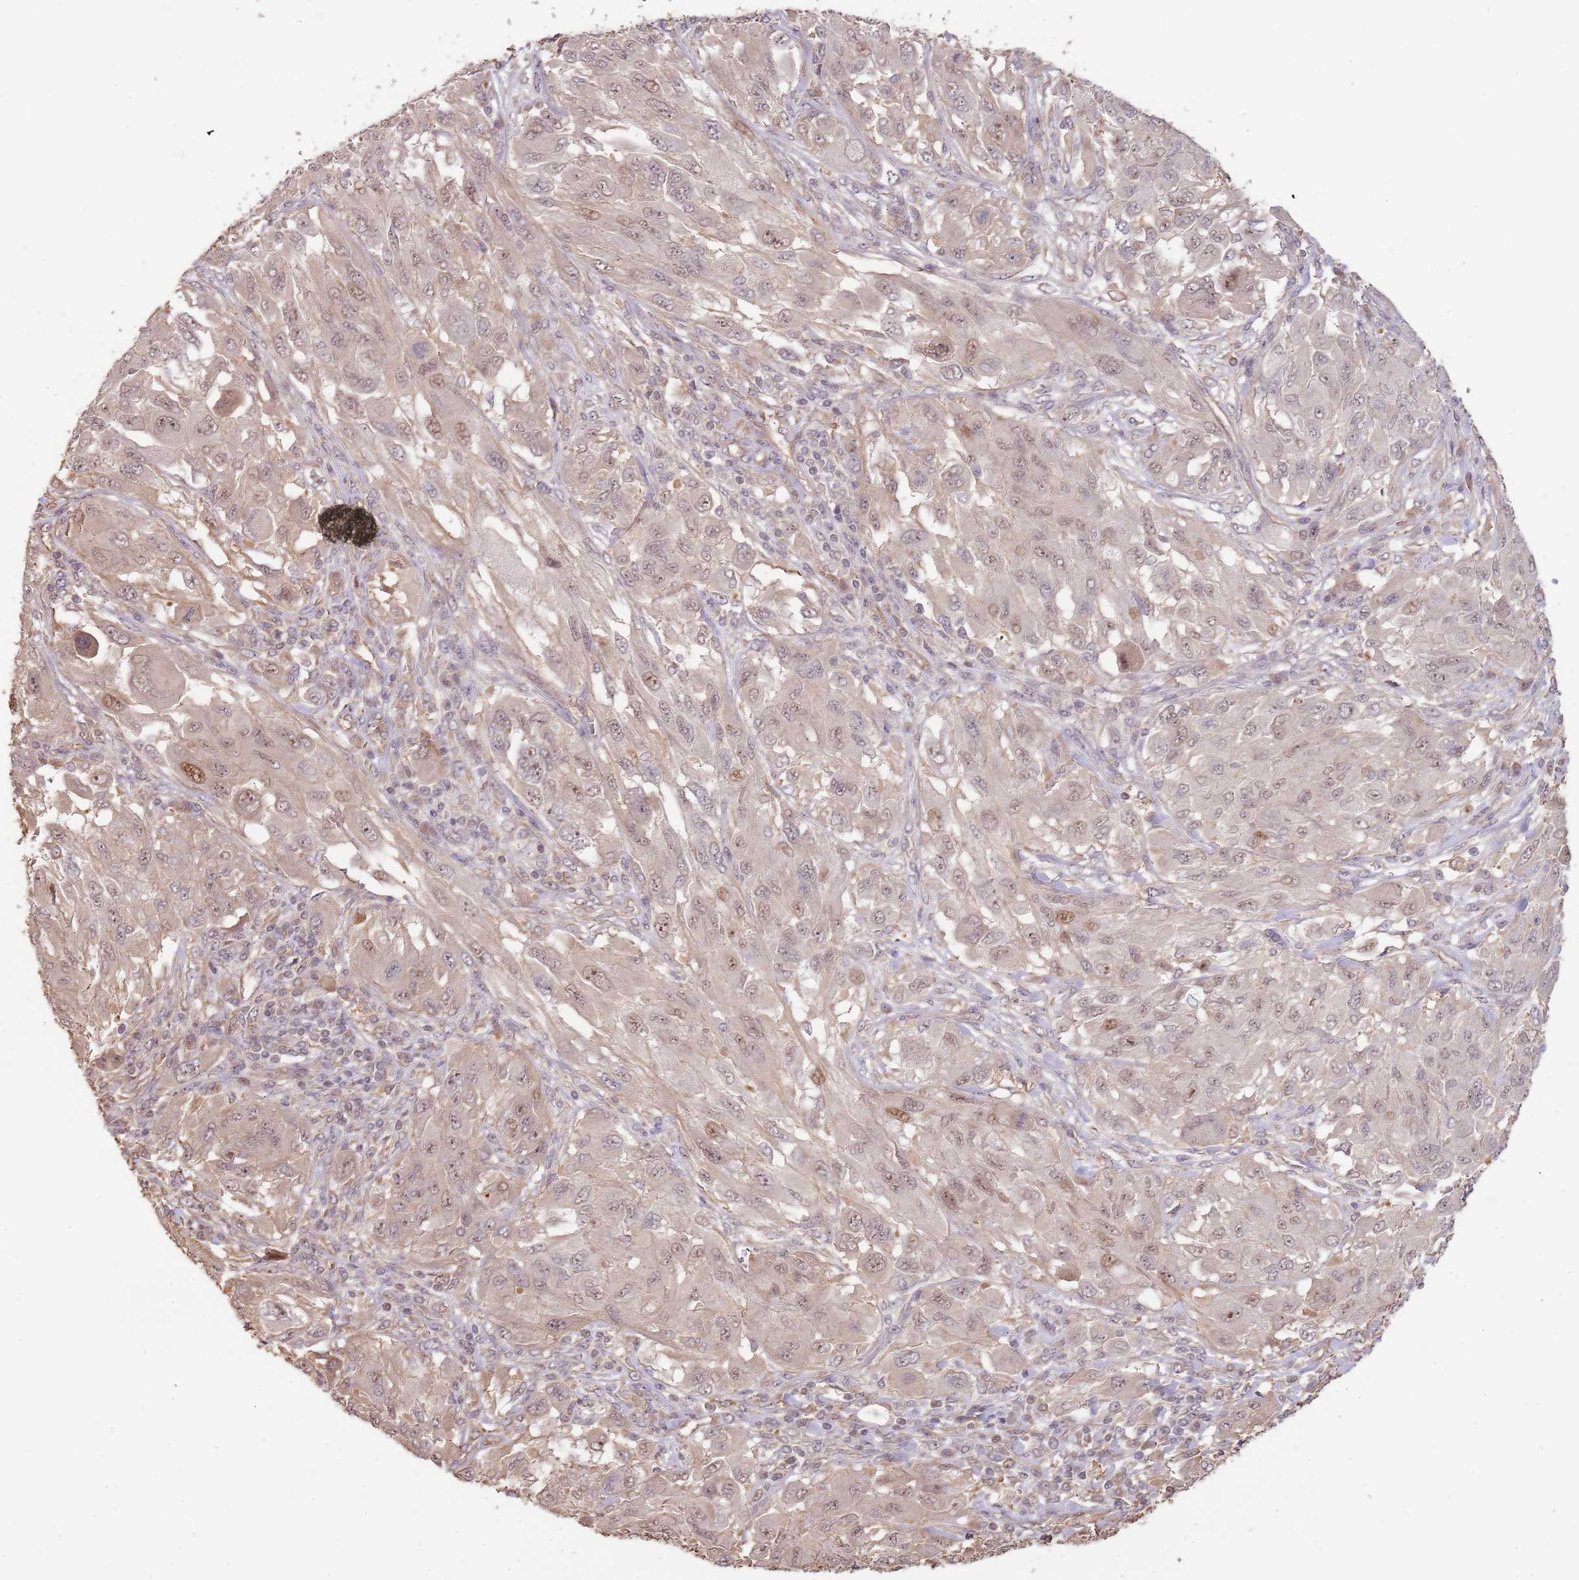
{"staining": {"intensity": "weak", "quantity": "25%-75%", "location": "nuclear"}, "tissue": "melanoma", "cell_type": "Tumor cells", "image_type": "cancer", "snomed": [{"axis": "morphology", "description": "Malignant melanoma, NOS"}, {"axis": "topography", "description": "Skin"}], "caption": "Immunohistochemical staining of melanoma displays low levels of weak nuclear positivity in approximately 25%-75% of tumor cells.", "gene": "SURF2", "patient": {"sex": "female", "age": 91}}